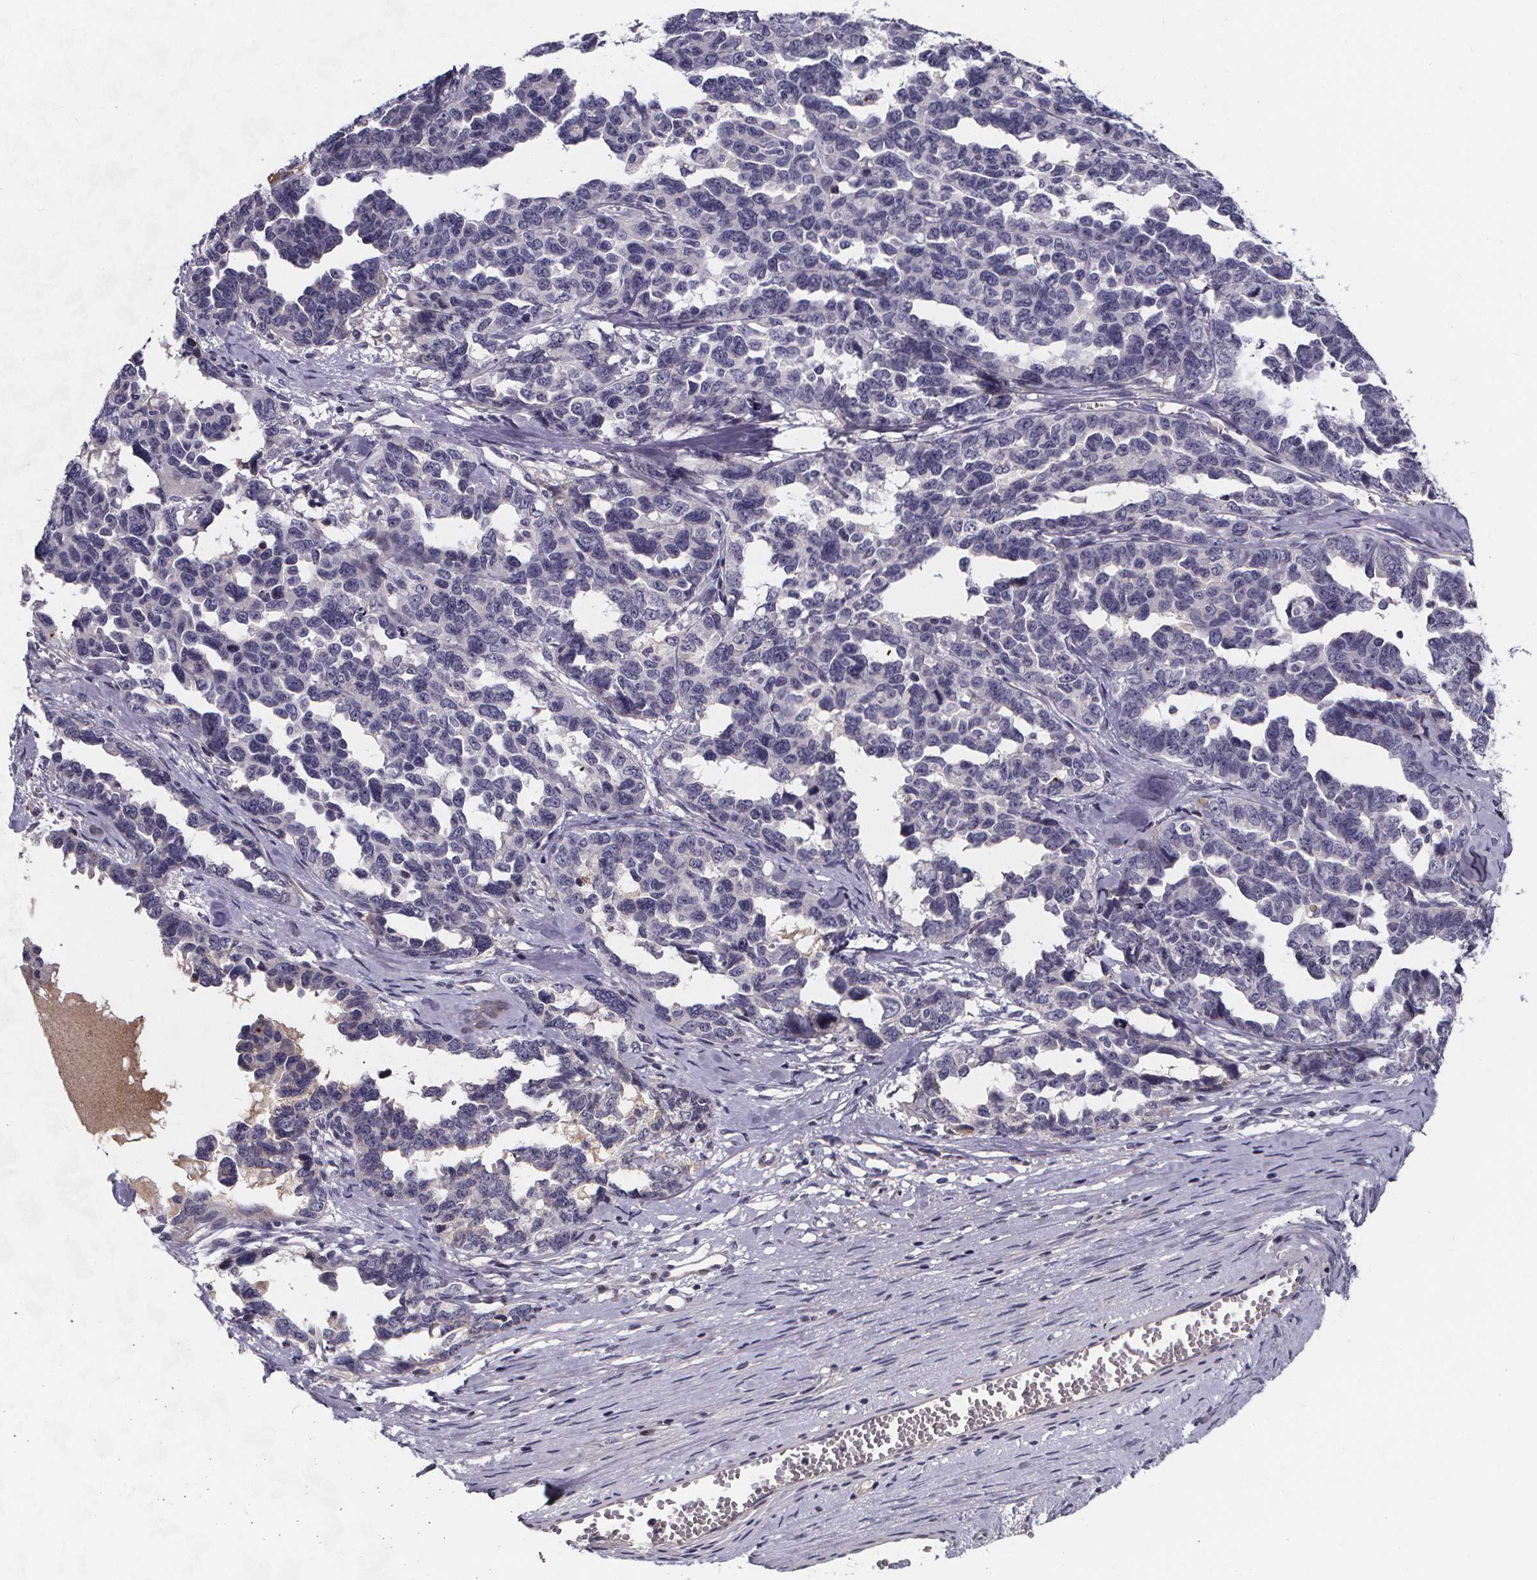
{"staining": {"intensity": "negative", "quantity": "none", "location": "none"}, "tissue": "ovarian cancer", "cell_type": "Tumor cells", "image_type": "cancer", "snomed": [{"axis": "morphology", "description": "Cystadenocarcinoma, serous, NOS"}, {"axis": "topography", "description": "Ovary"}], "caption": "Immunohistochemical staining of ovarian serous cystadenocarcinoma reveals no significant staining in tumor cells. (Stains: DAB (3,3'-diaminobenzidine) immunohistochemistry (IHC) with hematoxylin counter stain, Microscopy: brightfield microscopy at high magnification).", "gene": "AGT", "patient": {"sex": "female", "age": 69}}